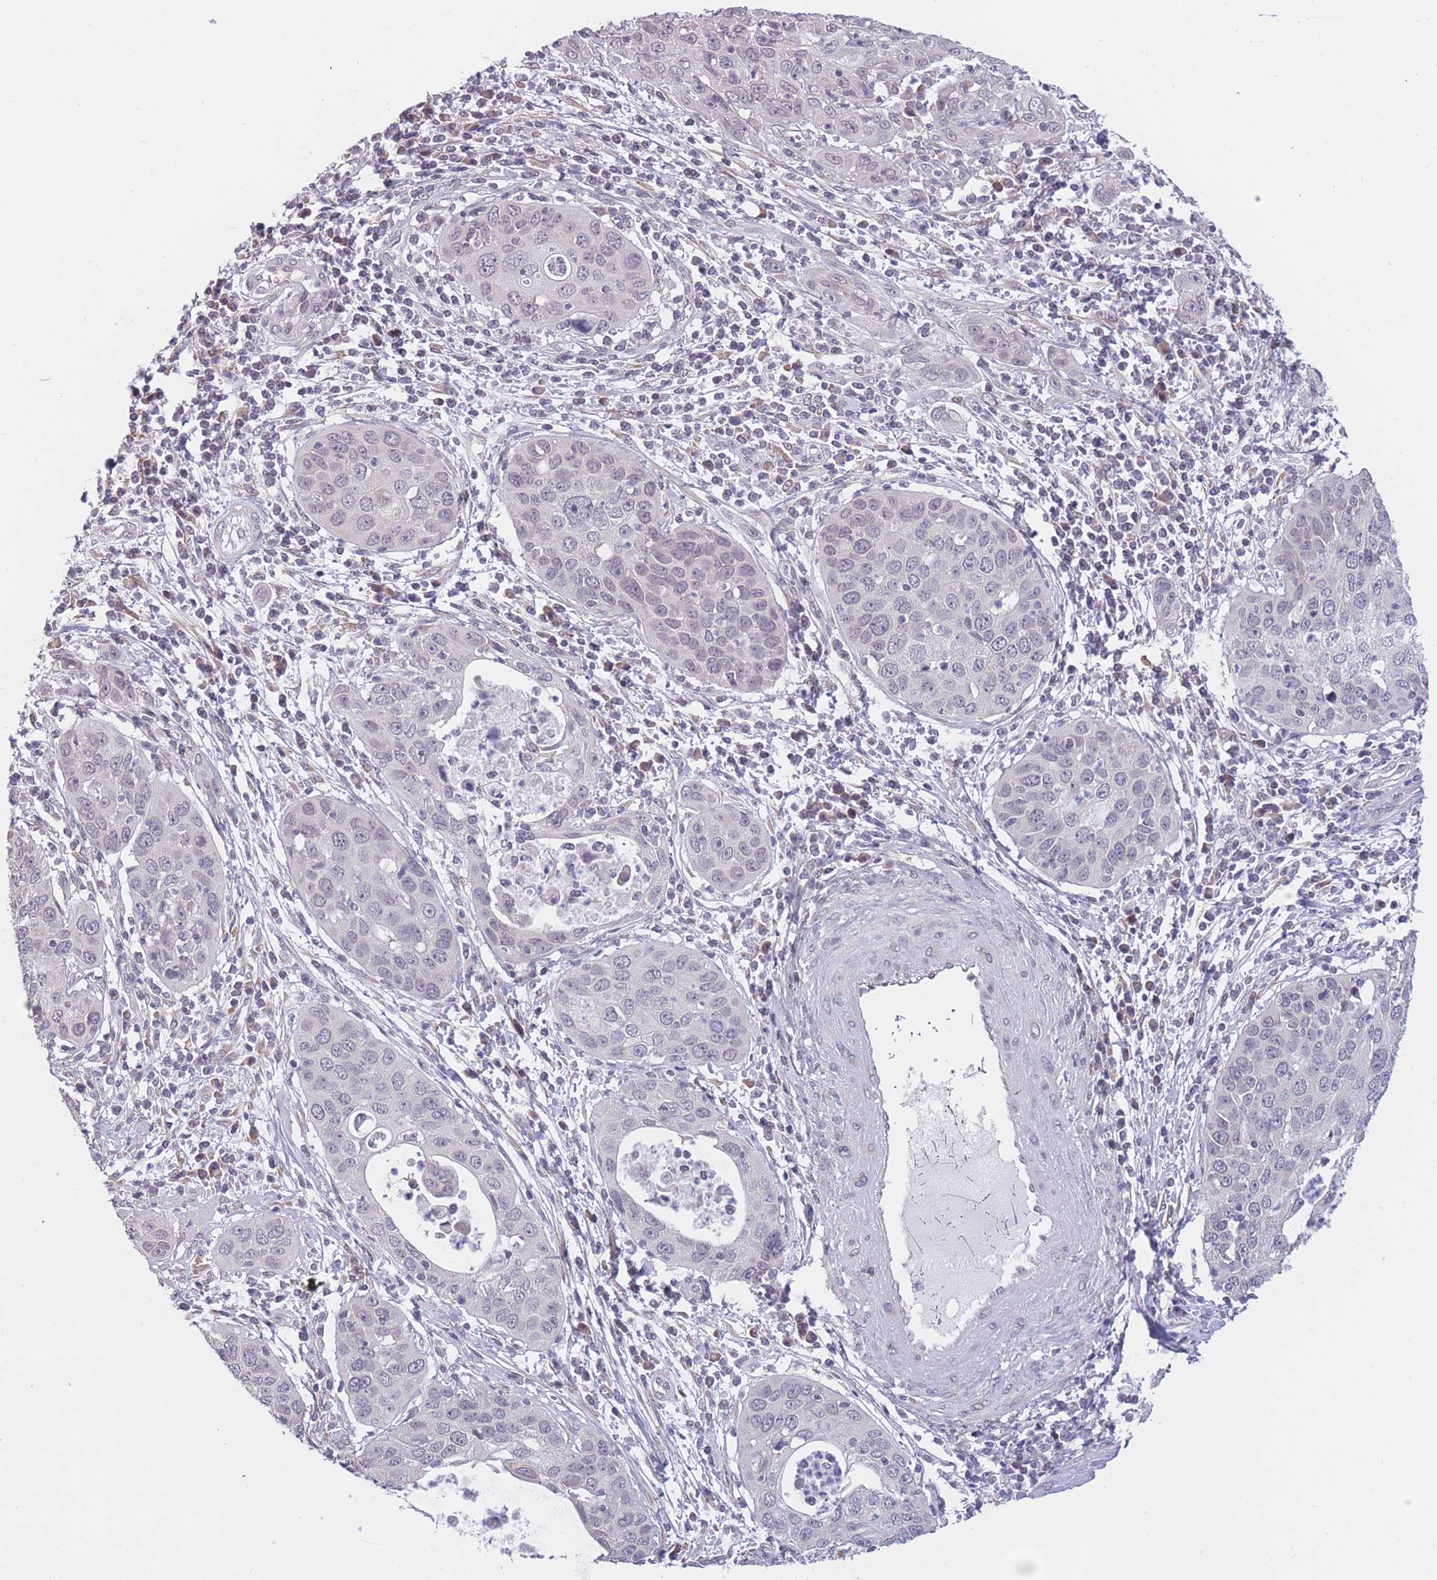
{"staining": {"intensity": "negative", "quantity": "none", "location": "none"}, "tissue": "cervical cancer", "cell_type": "Tumor cells", "image_type": "cancer", "snomed": [{"axis": "morphology", "description": "Squamous cell carcinoma, NOS"}, {"axis": "topography", "description": "Cervix"}], "caption": "Immunohistochemistry (IHC) image of cervical cancer stained for a protein (brown), which shows no positivity in tumor cells.", "gene": "COL27A1", "patient": {"sex": "female", "age": 36}}